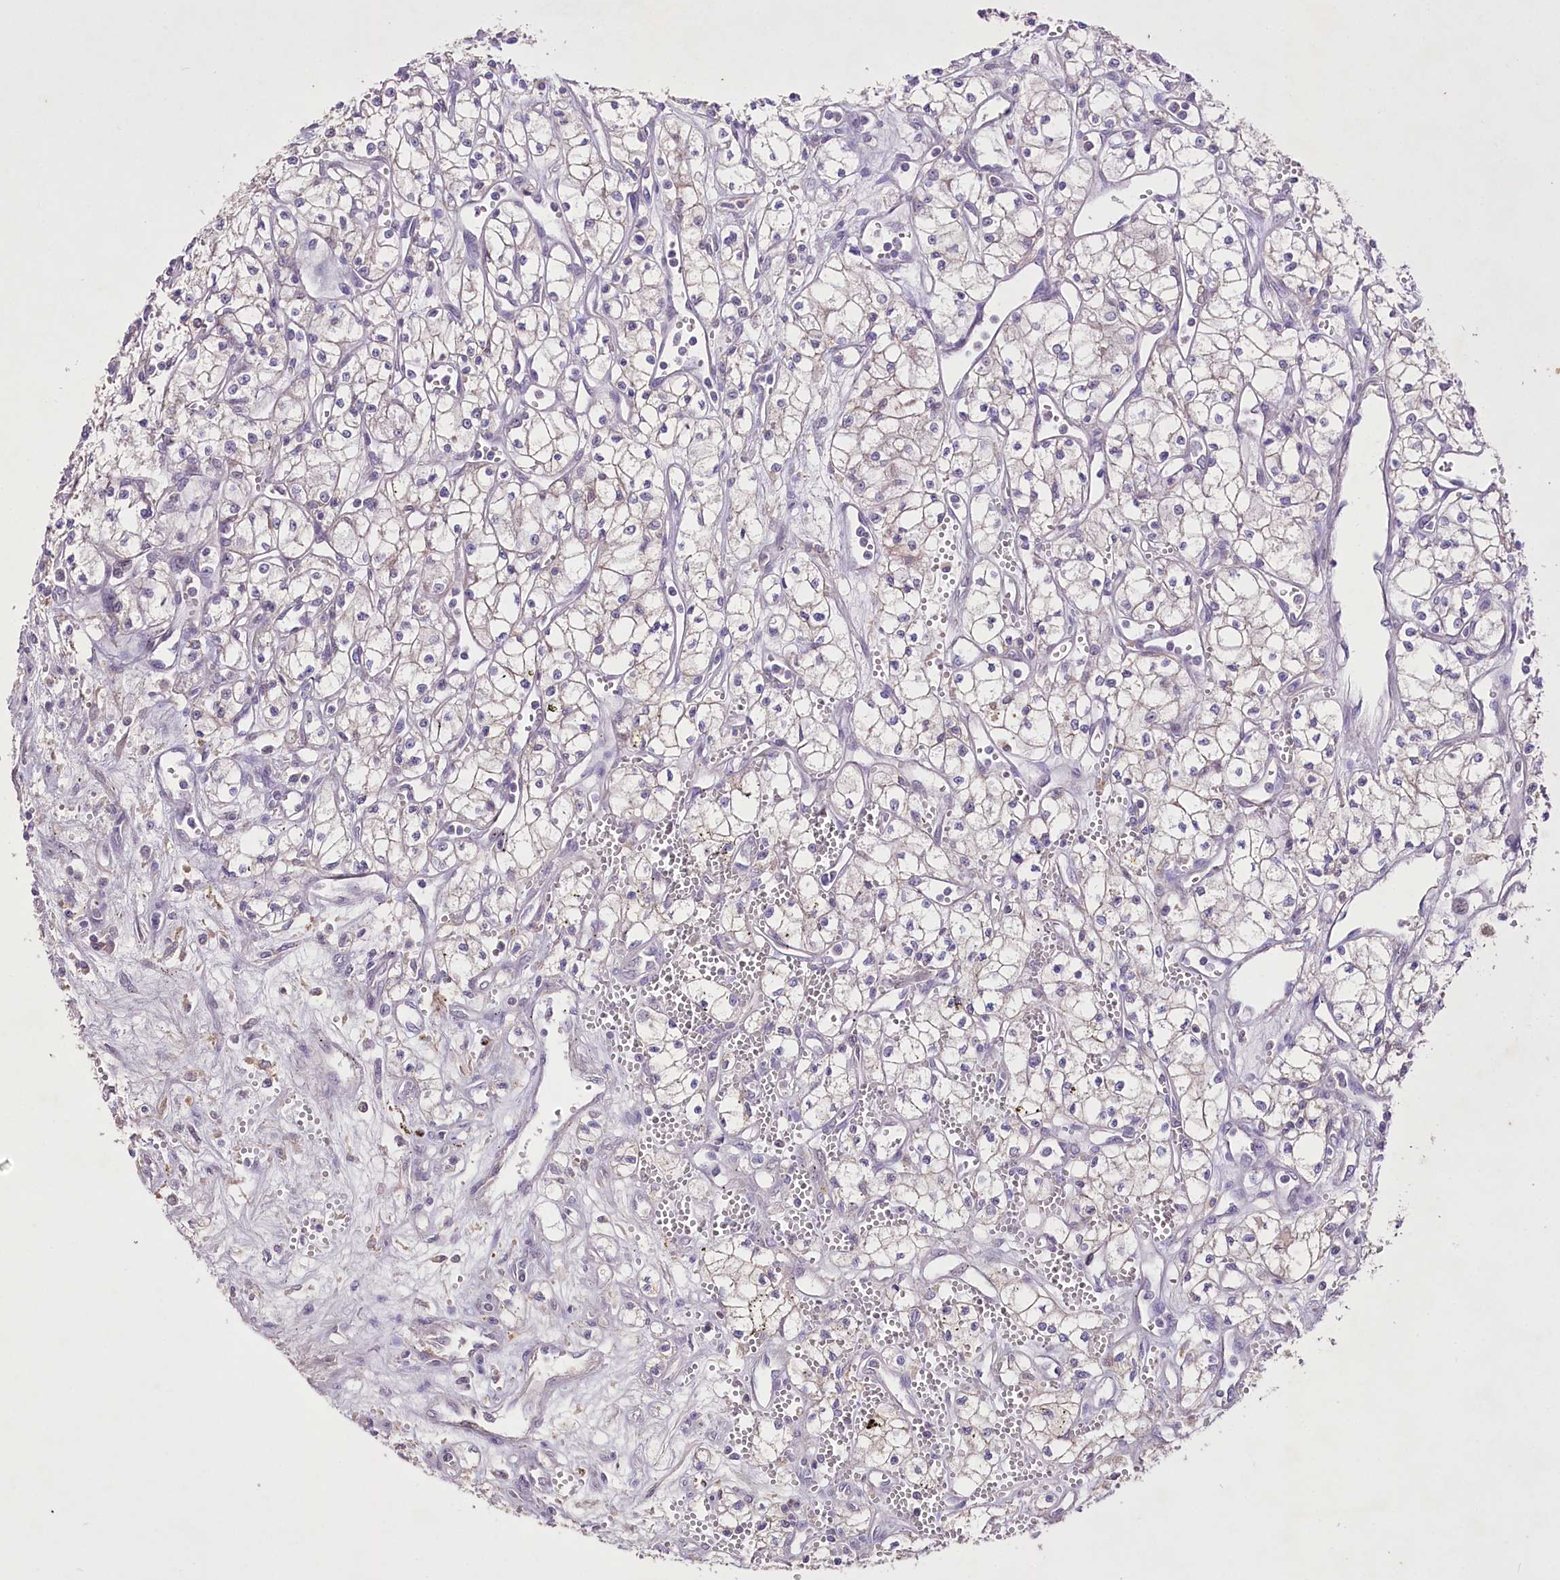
{"staining": {"intensity": "negative", "quantity": "none", "location": "none"}, "tissue": "renal cancer", "cell_type": "Tumor cells", "image_type": "cancer", "snomed": [{"axis": "morphology", "description": "Adenocarcinoma, NOS"}, {"axis": "topography", "description": "Kidney"}], "caption": "DAB (3,3'-diaminobenzidine) immunohistochemical staining of human renal cancer exhibits no significant expression in tumor cells. (Immunohistochemistry (ihc), brightfield microscopy, high magnification).", "gene": "ENPP1", "patient": {"sex": "male", "age": 59}}